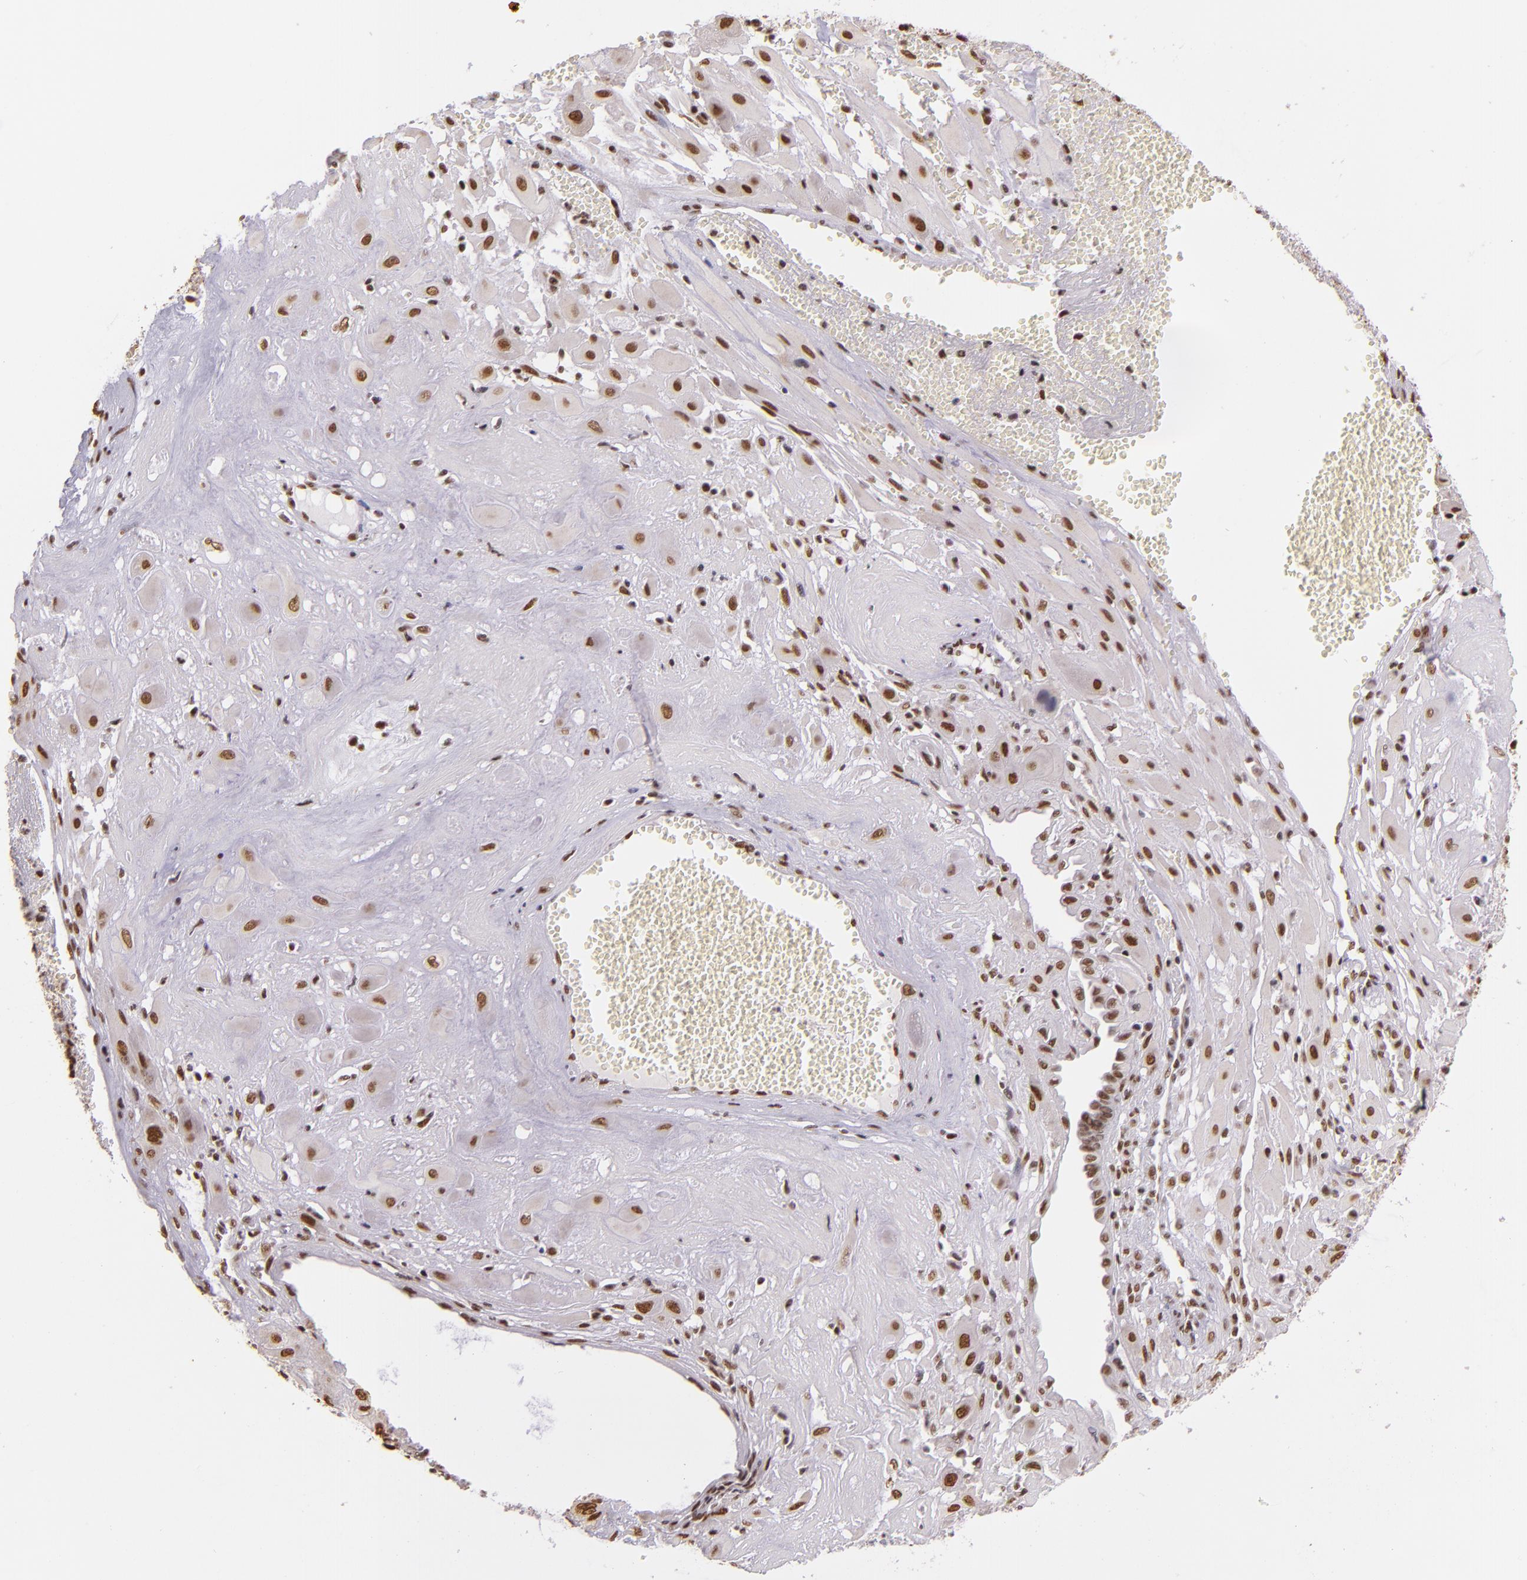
{"staining": {"intensity": "strong", "quantity": ">75%", "location": "nuclear"}, "tissue": "cervical cancer", "cell_type": "Tumor cells", "image_type": "cancer", "snomed": [{"axis": "morphology", "description": "Squamous cell carcinoma, NOS"}, {"axis": "topography", "description": "Cervix"}], "caption": "Tumor cells exhibit strong nuclear expression in about >75% of cells in squamous cell carcinoma (cervical).", "gene": "USF1", "patient": {"sex": "female", "age": 34}}